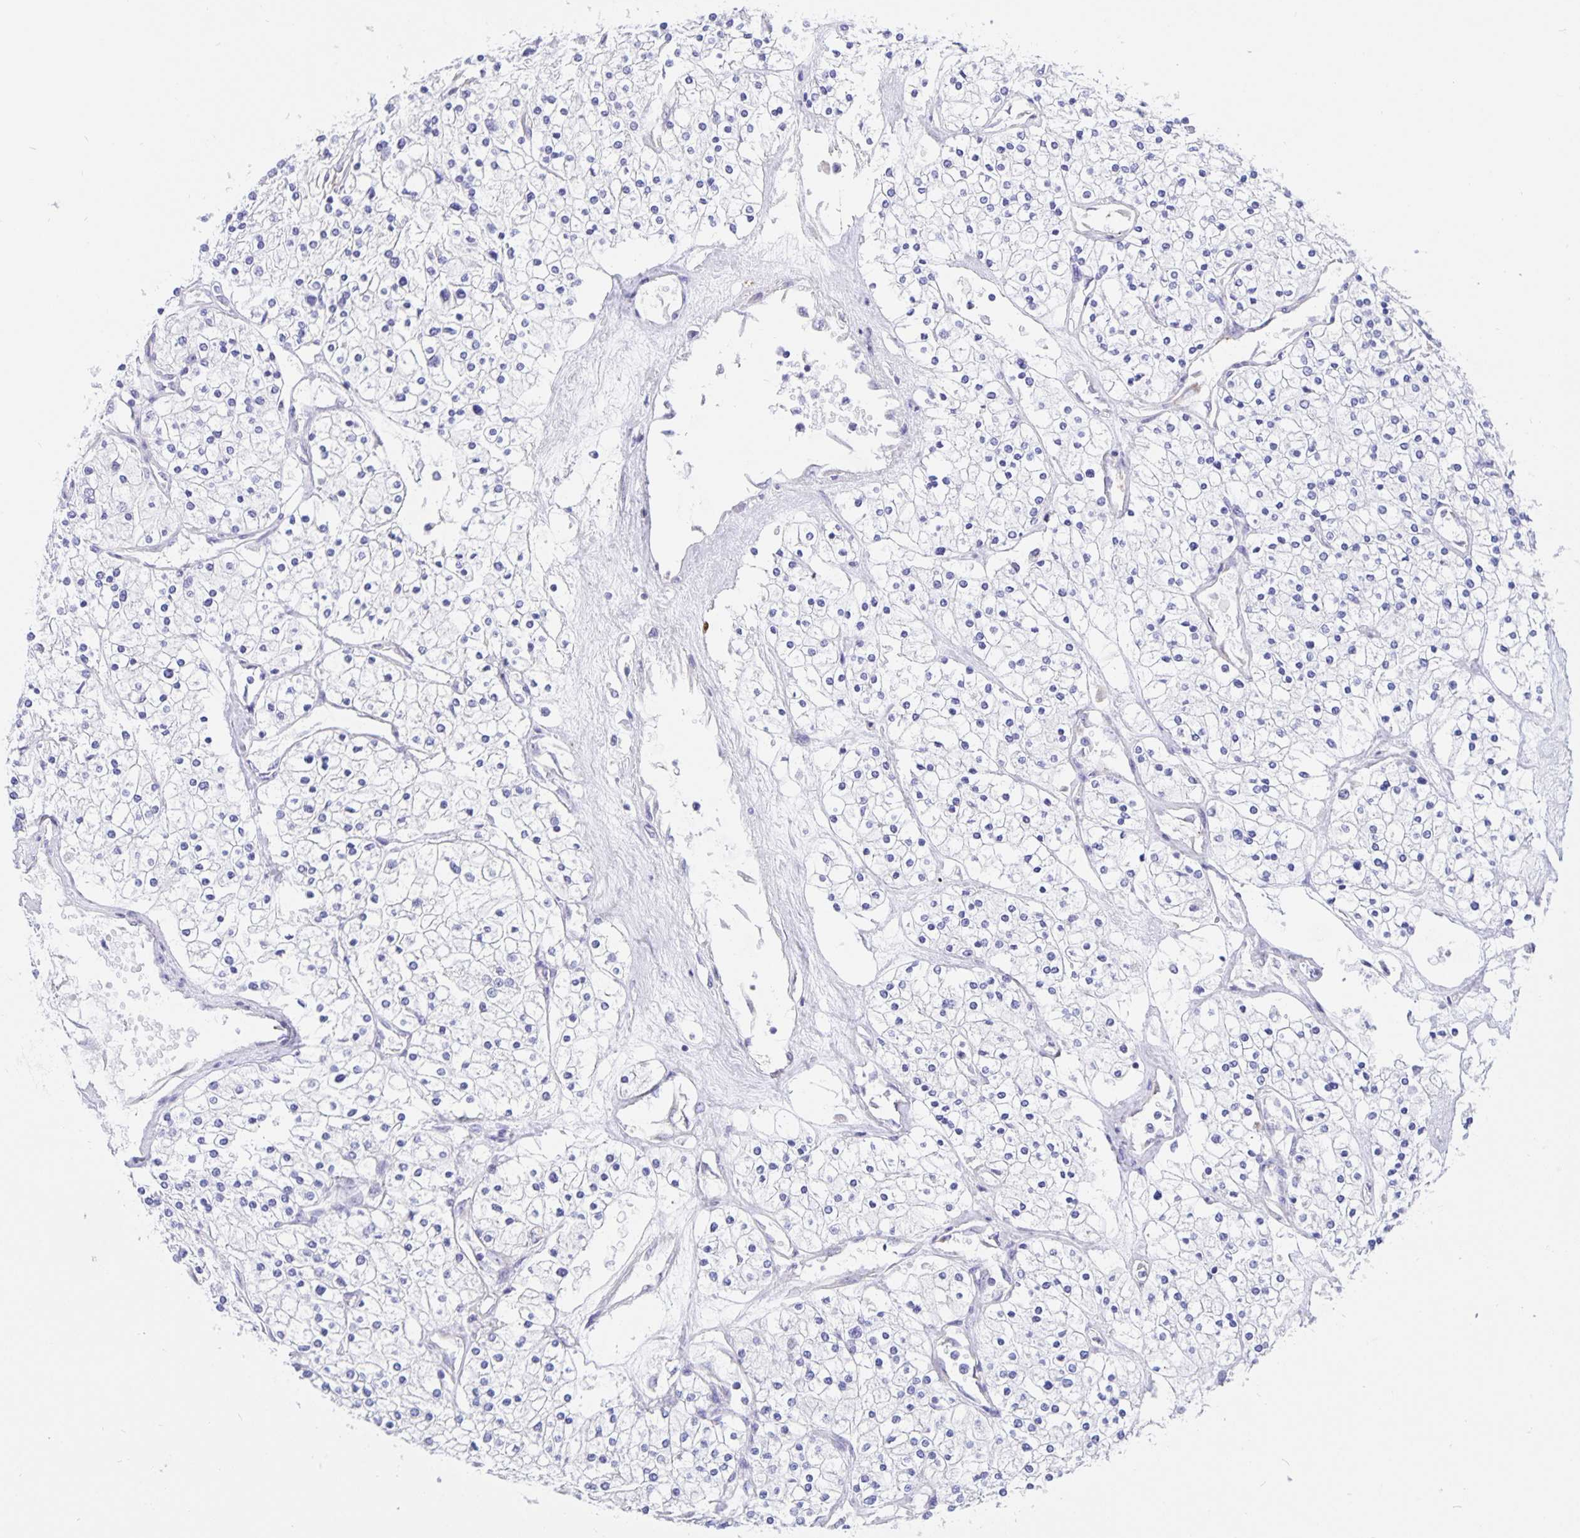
{"staining": {"intensity": "negative", "quantity": "none", "location": "none"}, "tissue": "renal cancer", "cell_type": "Tumor cells", "image_type": "cancer", "snomed": [{"axis": "morphology", "description": "Adenocarcinoma, NOS"}, {"axis": "topography", "description": "Kidney"}], "caption": "Photomicrograph shows no significant protein expression in tumor cells of renal cancer (adenocarcinoma).", "gene": "ERMN", "patient": {"sex": "male", "age": 80}}